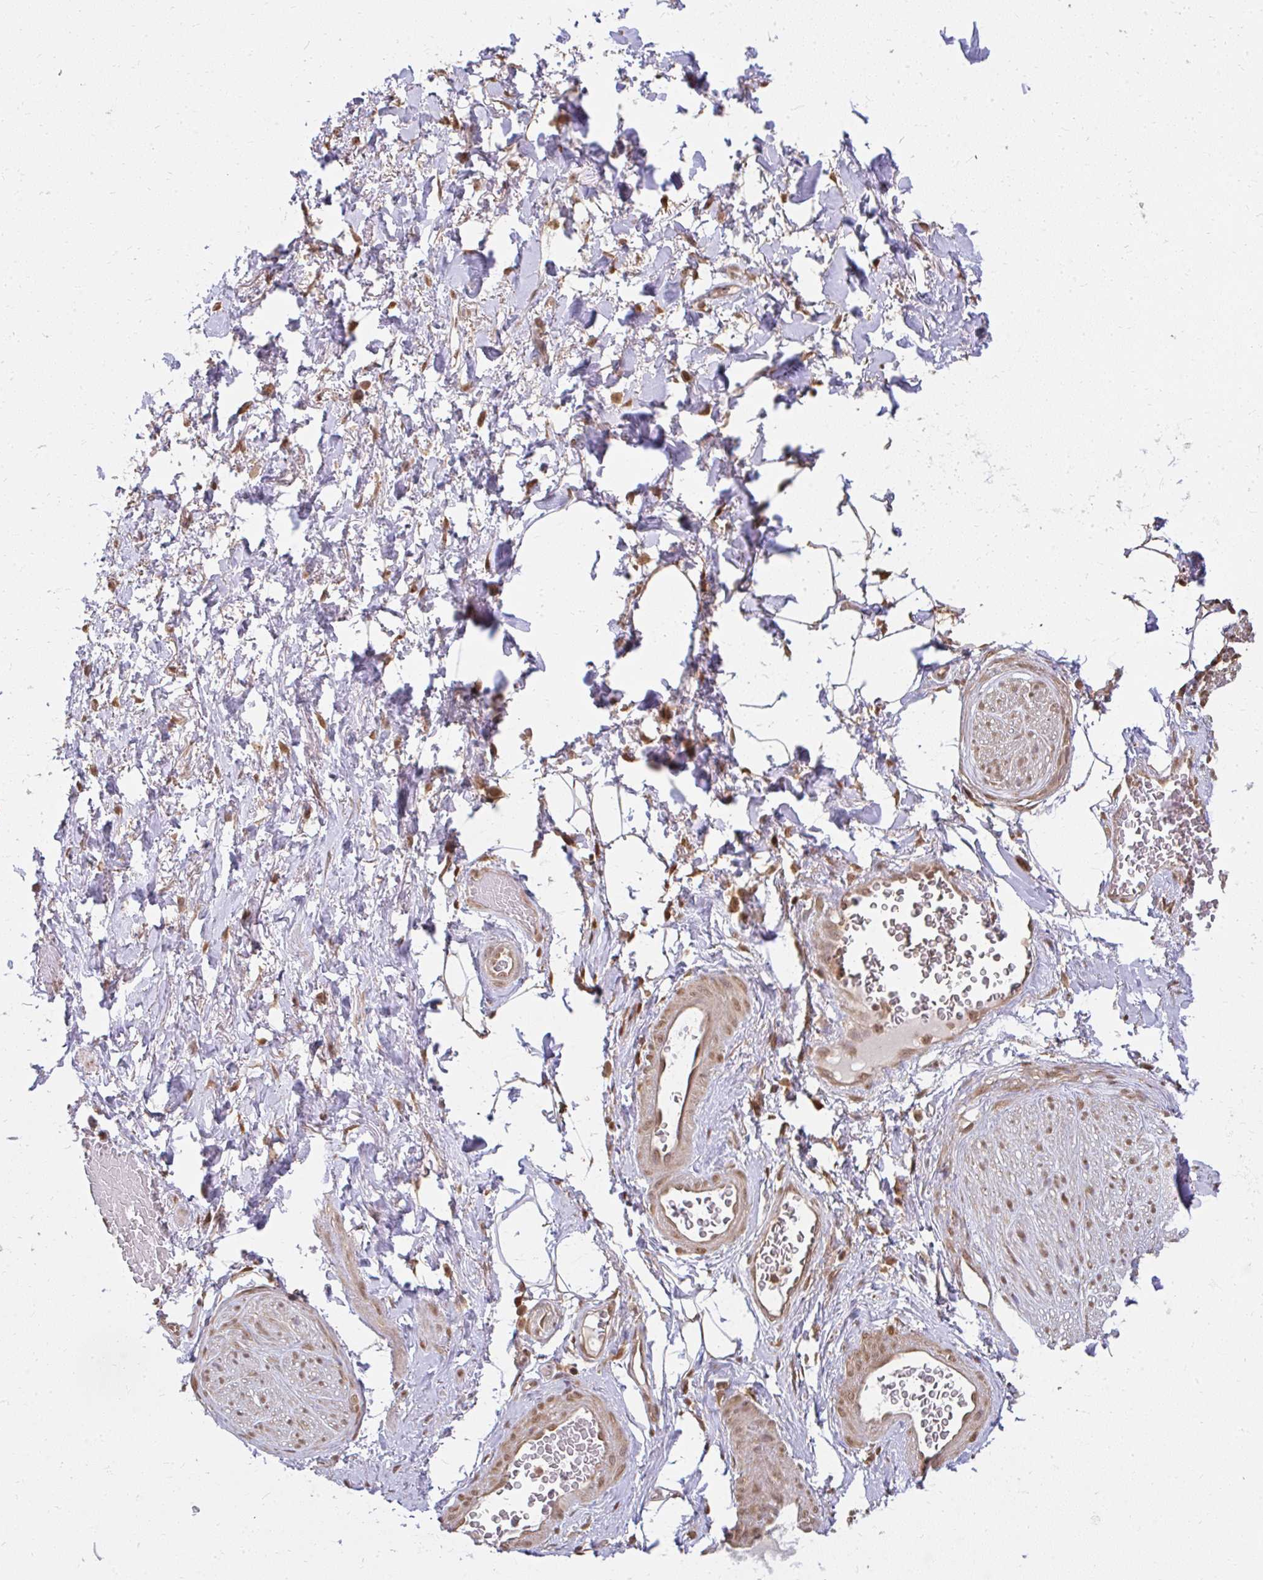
{"staining": {"intensity": "strong", "quantity": "25%-75%", "location": "cytoplasmic/membranous"}, "tissue": "adipose tissue", "cell_type": "Adipocytes", "image_type": "normal", "snomed": [{"axis": "morphology", "description": "Normal tissue, NOS"}, {"axis": "topography", "description": "Vagina"}, {"axis": "topography", "description": "Peripheral nerve tissue"}], "caption": "Strong cytoplasmic/membranous expression for a protein is present in about 25%-75% of adipocytes of unremarkable adipose tissue using immunohistochemistry (IHC).", "gene": "LARS2", "patient": {"sex": "female", "age": 71}}